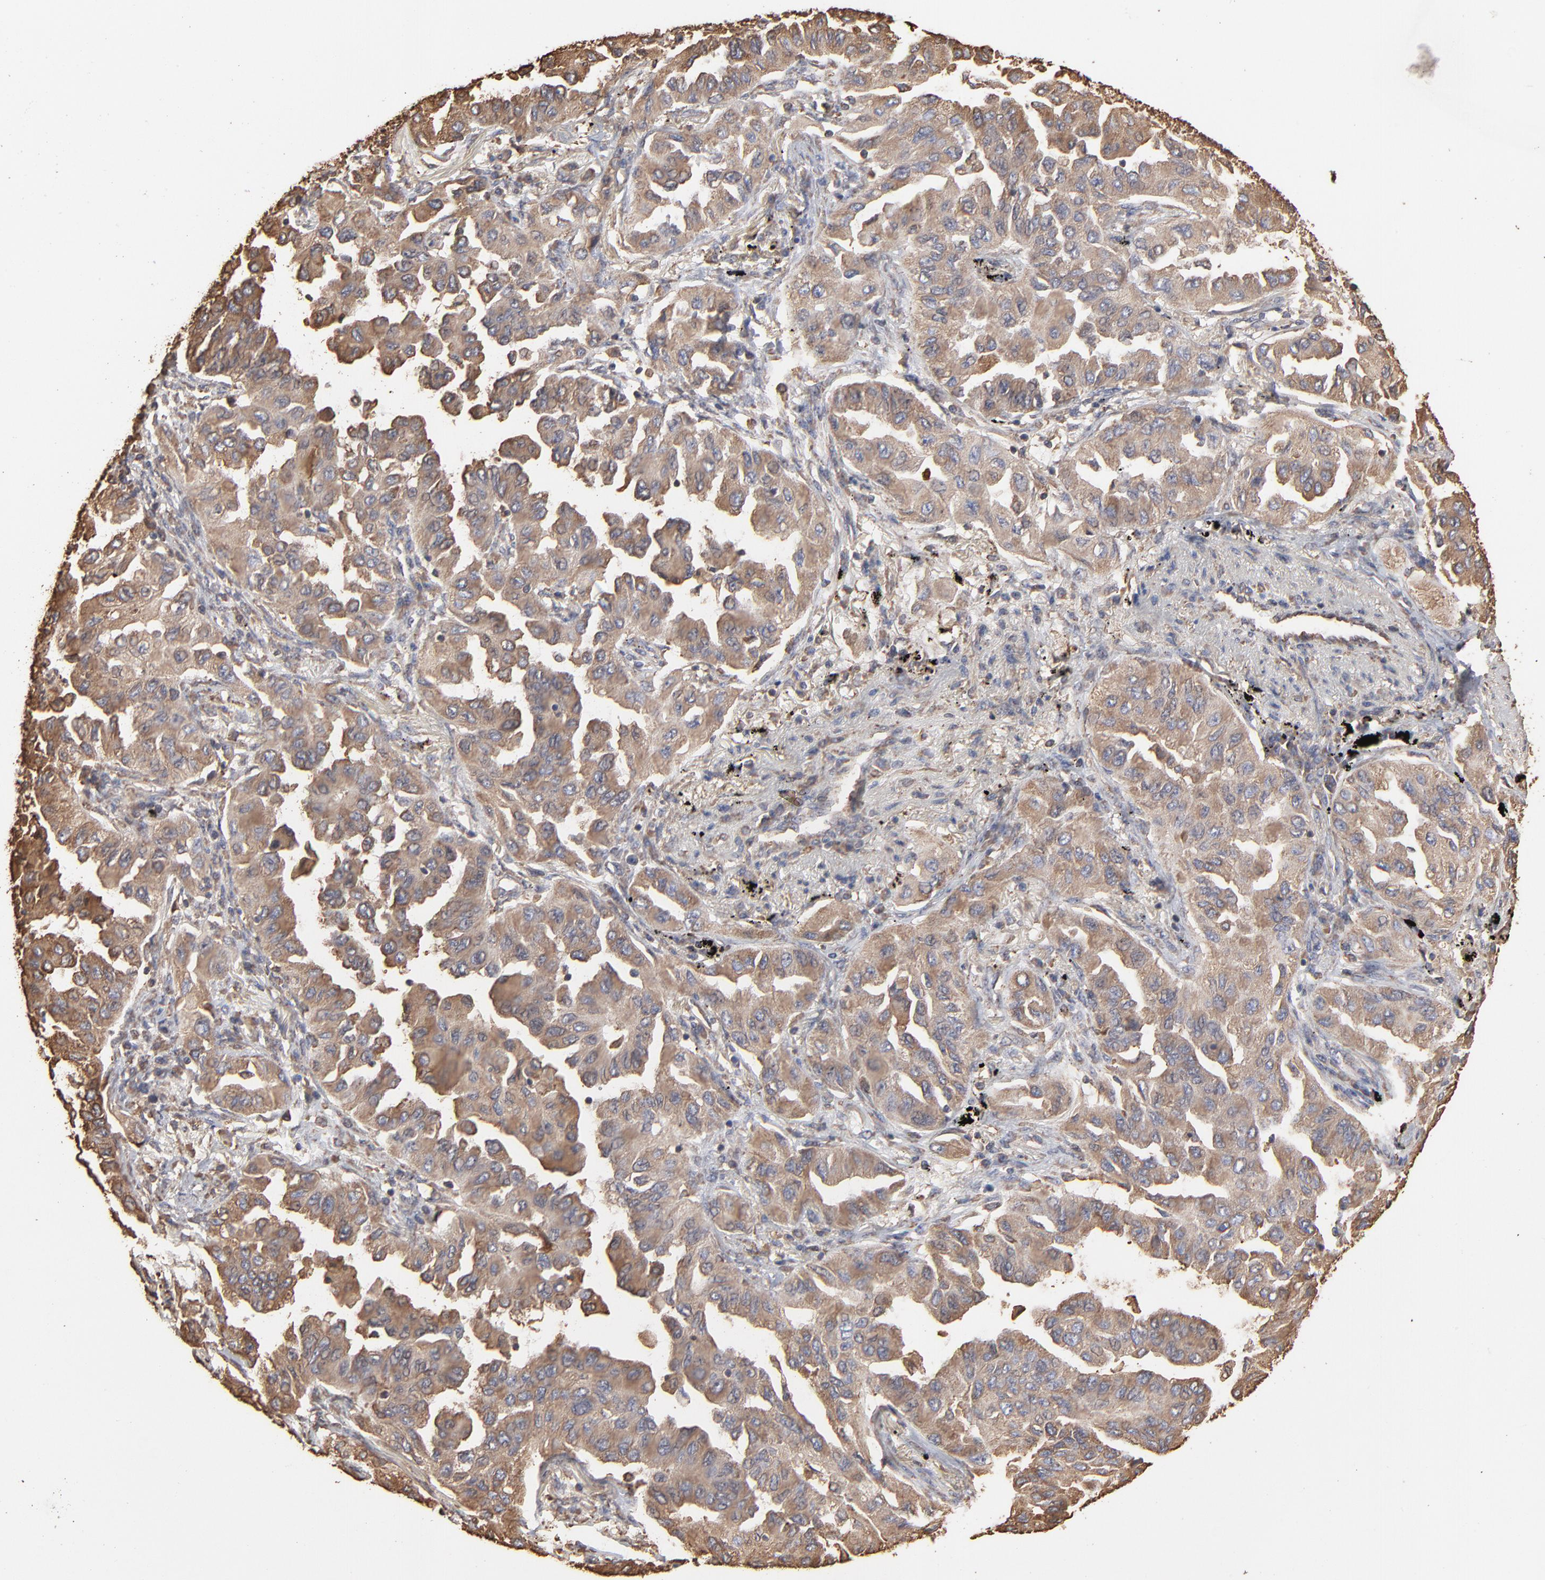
{"staining": {"intensity": "moderate", "quantity": ">75%", "location": "cytoplasmic/membranous"}, "tissue": "lung cancer", "cell_type": "Tumor cells", "image_type": "cancer", "snomed": [{"axis": "morphology", "description": "Adenocarcinoma, NOS"}, {"axis": "topography", "description": "Lung"}], "caption": "Protein analysis of lung cancer (adenocarcinoma) tissue shows moderate cytoplasmic/membranous staining in approximately >75% of tumor cells. (Stains: DAB (3,3'-diaminobenzidine) in brown, nuclei in blue, Microscopy: brightfield microscopy at high magnification).", "gene": "PDIA3", "patient": {"sex": "female", "age": 65}}